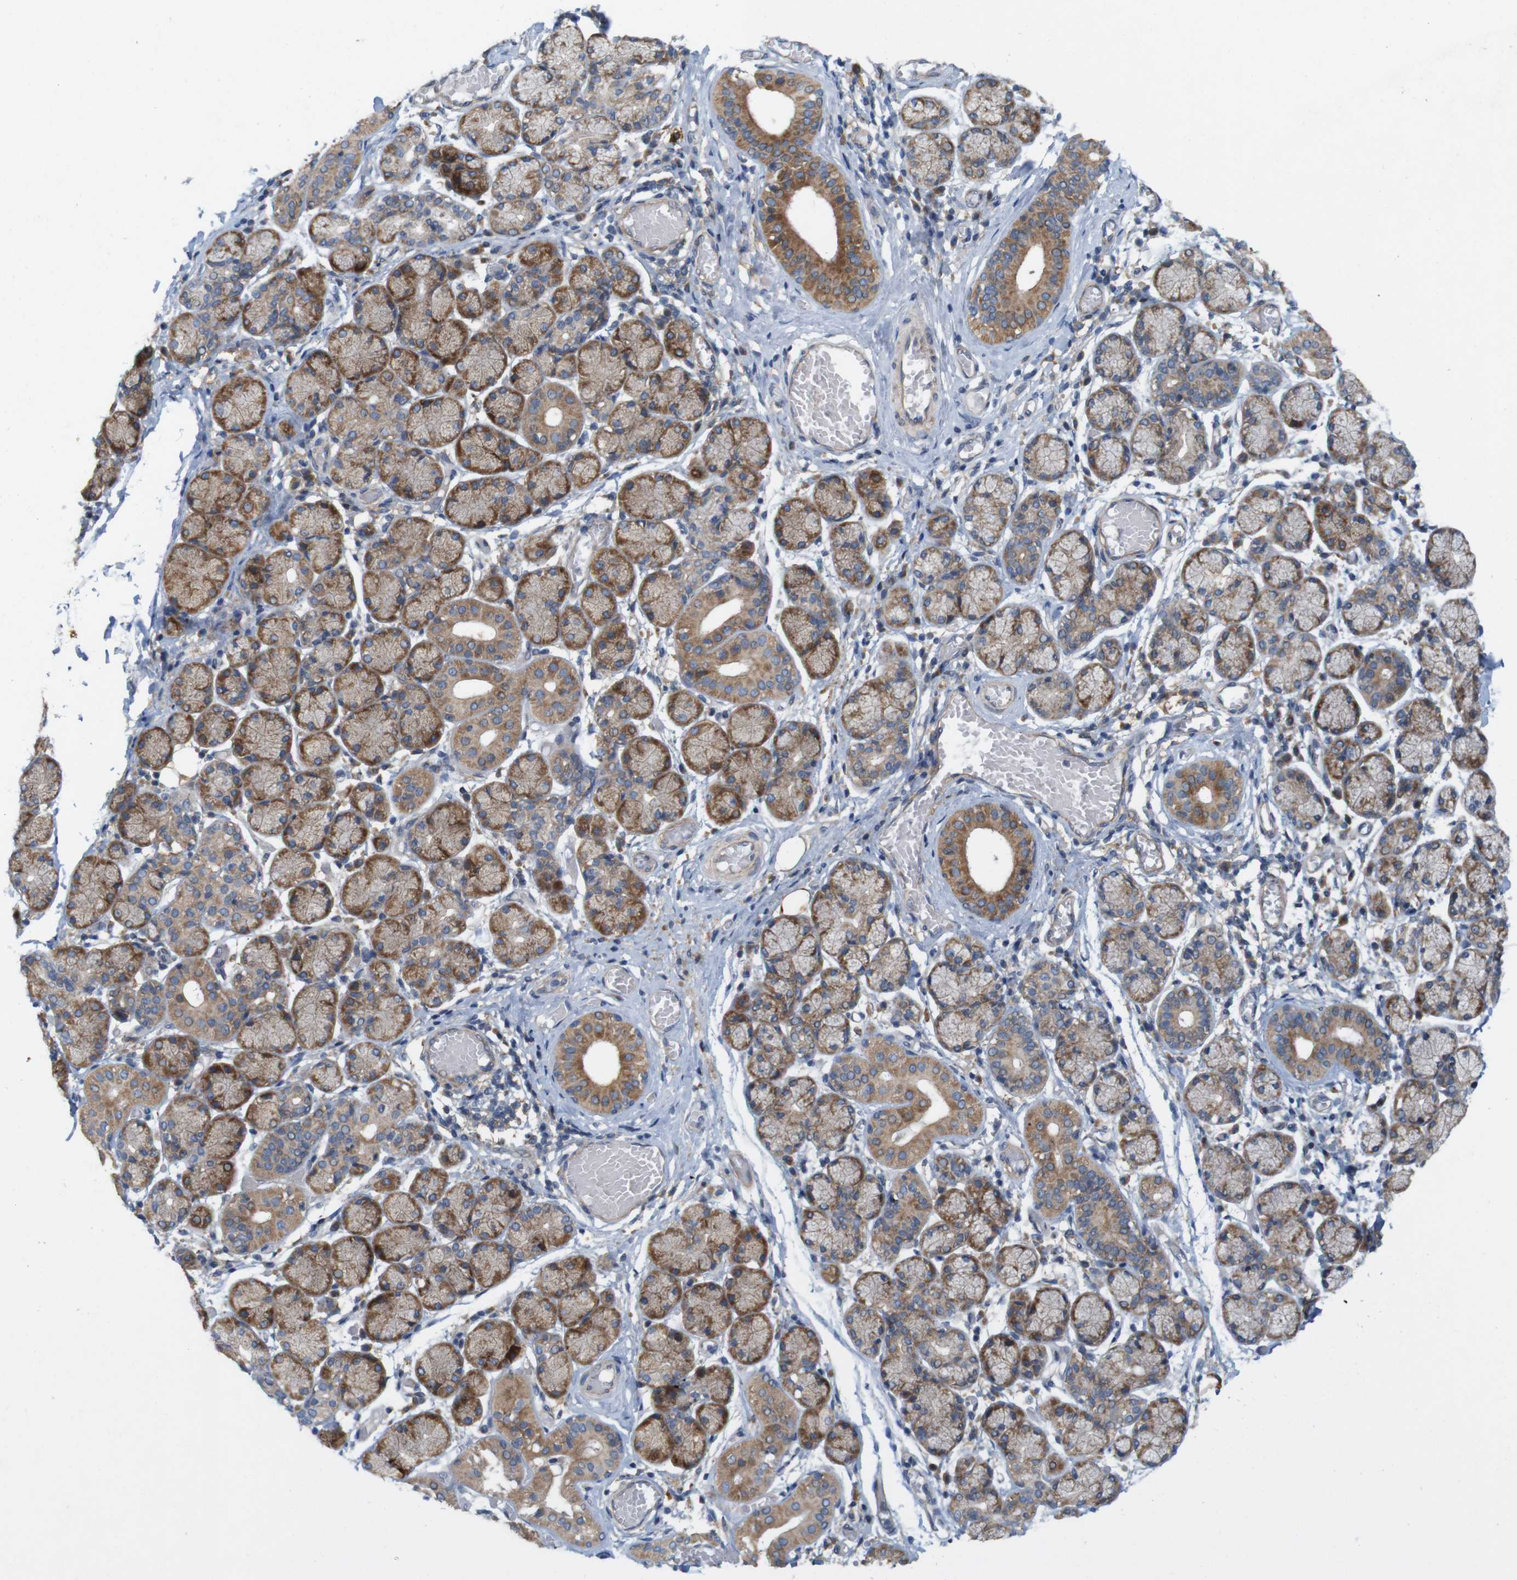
{"staining": {"intensity": "moderate", "quantity": ">75%", "location": "cytoplasmic/membranous"}, "tissue": "salivary gland", "cell_type": "Glandular cells", "image_type": "normal", "snomed": [{"axis": "morphology", "description": "Normal tissue, NOS"}, {"axis": "topography", "description": "Salivary gland"}], "caption": "The image exhibits immunohistochemical staining of benign salivary gland. There is moderate cytoplasmic/membranous positivity is identified in approximately >75% of glandular cells.", "gene": "SIGLEC8", "patient": {"sex": "female", "age": 24}}